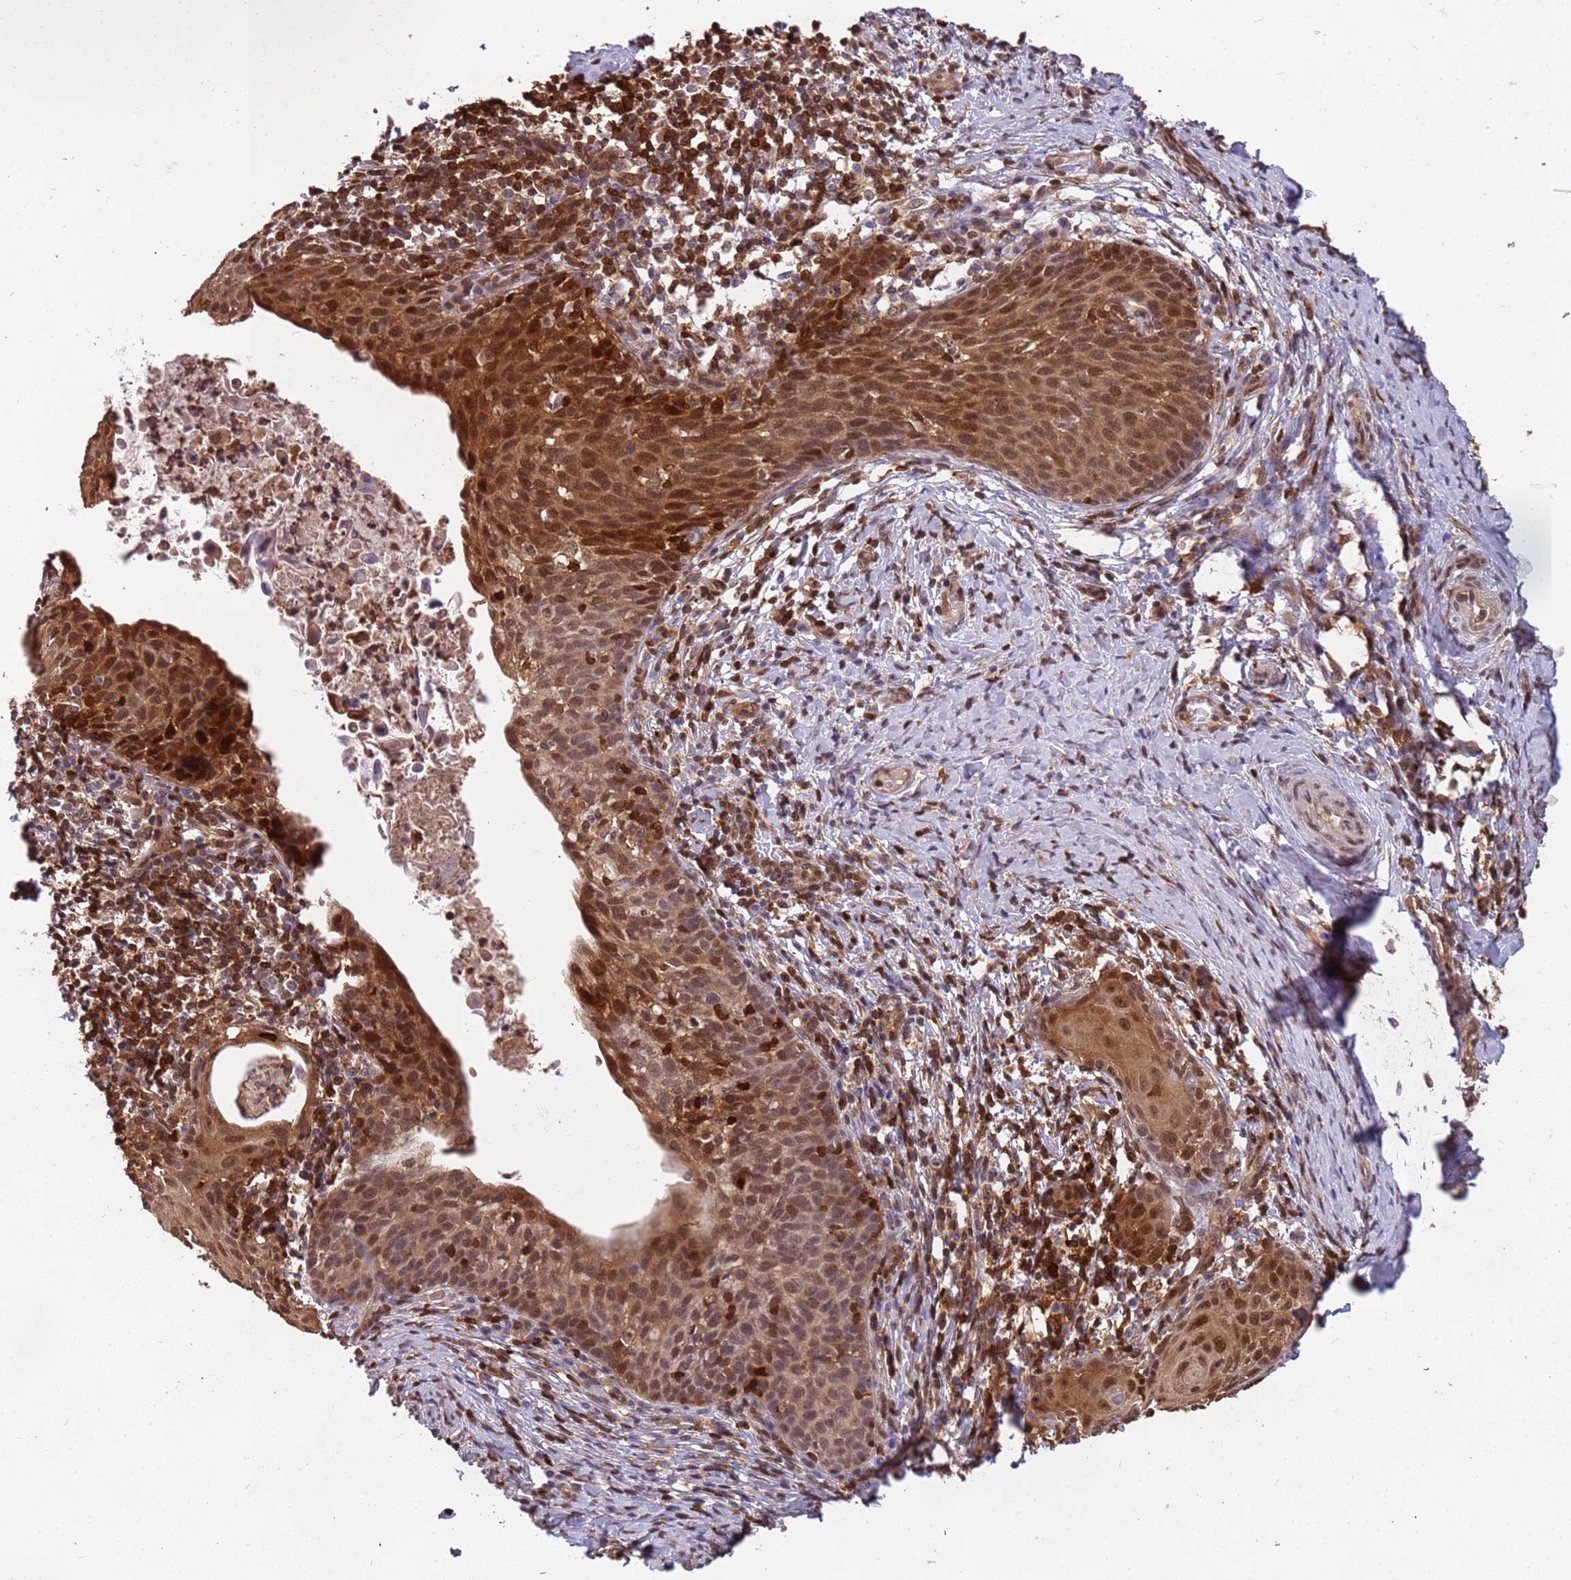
{"staining": {"intensity": "moderate", "quantity": ">75%", "location": "cytoplasmic/membranous,nuclear"}, "tissue": "cervical cancer", "cell_type": "Tumor cells", "image_type": "cancer", "snomed": [{"axis": "morphology", "description": "Squamous cell carcinoma, NOS"}, {"axis": "topography", "description": "Cervix"}], "caption": "Immunohistochemical staining of cervical cancer (squamous cell carcinoma) displays medium levels of moderate cytoplasmic/membranous and nuclear protein expression in approximately >75% of tumor cells.", "gene": "GBP2", "patient": {"sex": "female", "age": 52}}